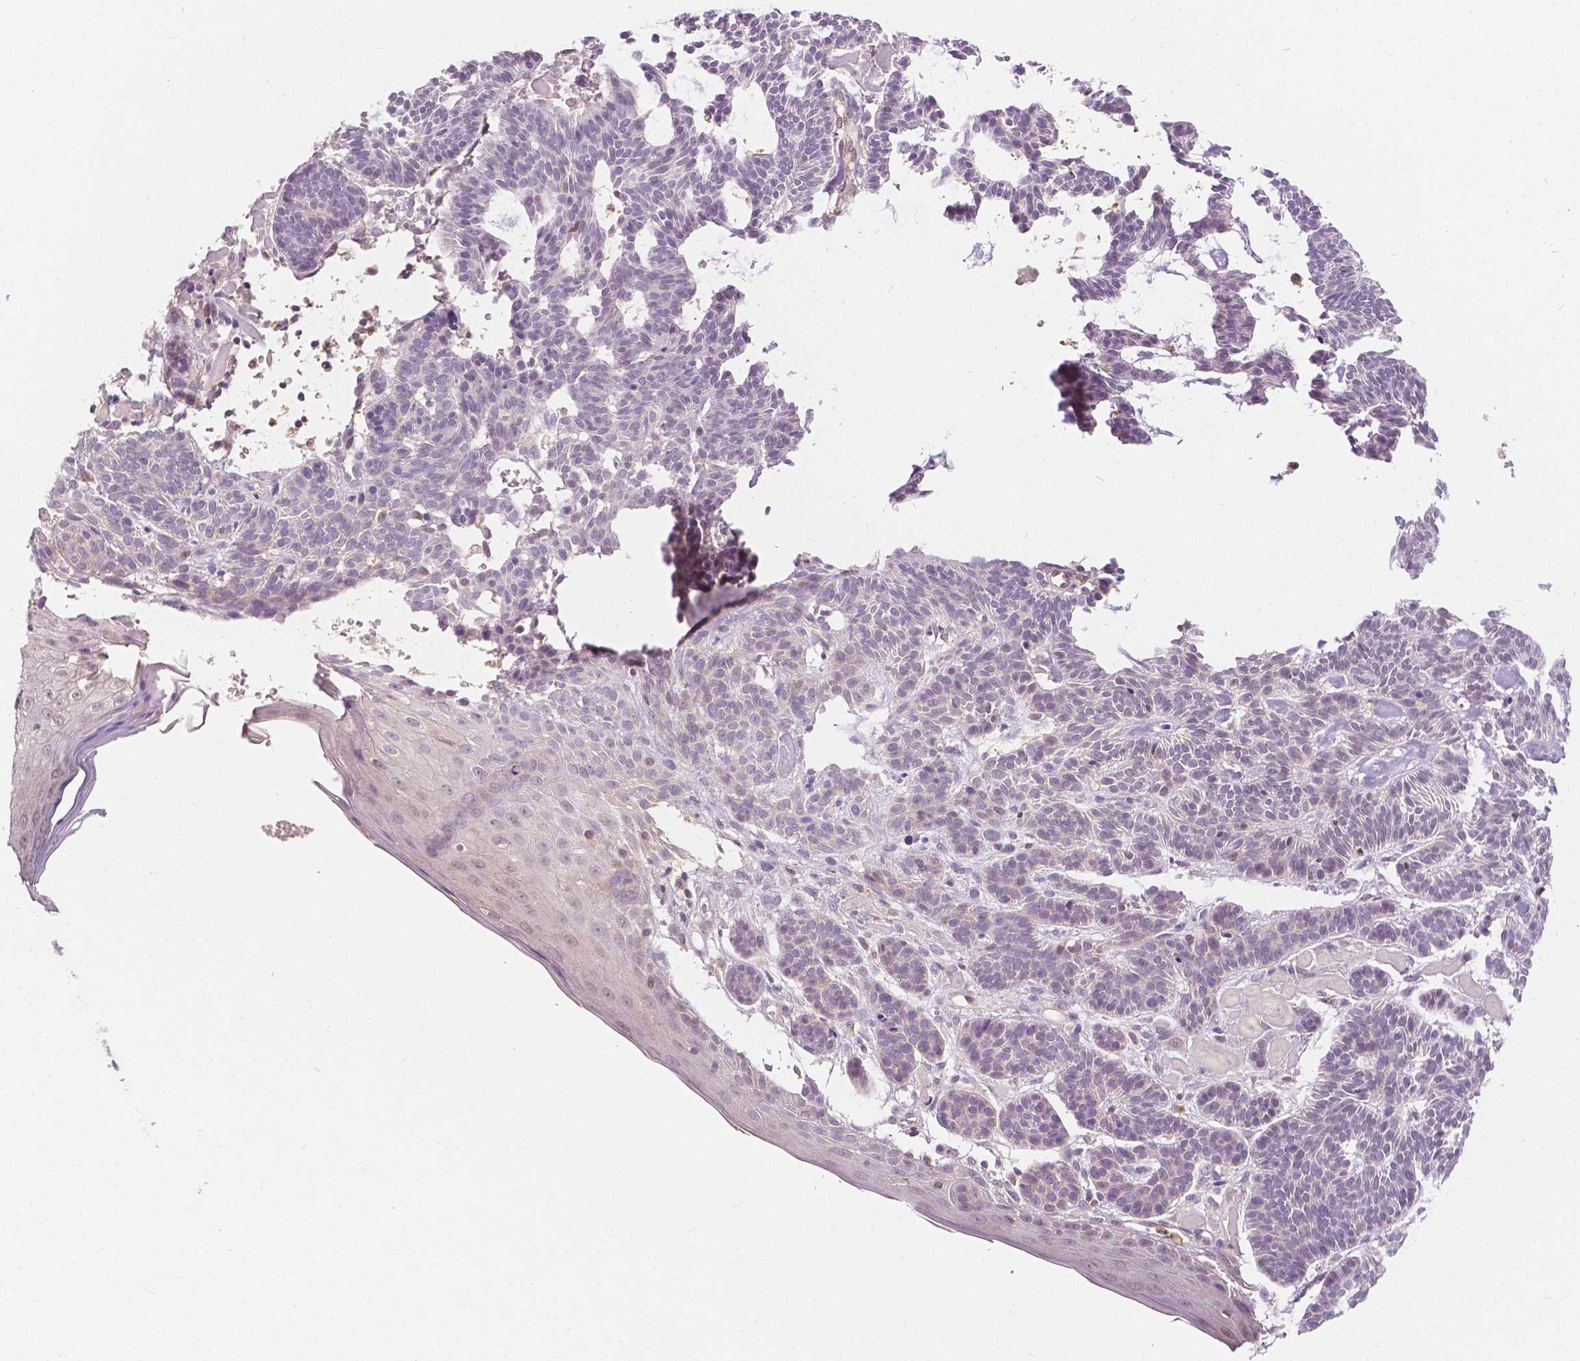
{"staining": {"intensity": "negative", "quantity": "none", "location": "none"}, "tissue": "skin cancer", "cell_type": "Tumor cells", "image_type": "cancer", "snomed": [{"axis": "morphology", "description": "Basal cell carcinoma"}, {"axis": "topography", "description": "Skin"}], "caption": "Tumor cells are negative for protein expression in human skin cancer.", "gene": "NAPRT", "patient": {"sex": "male", "age": 85}}